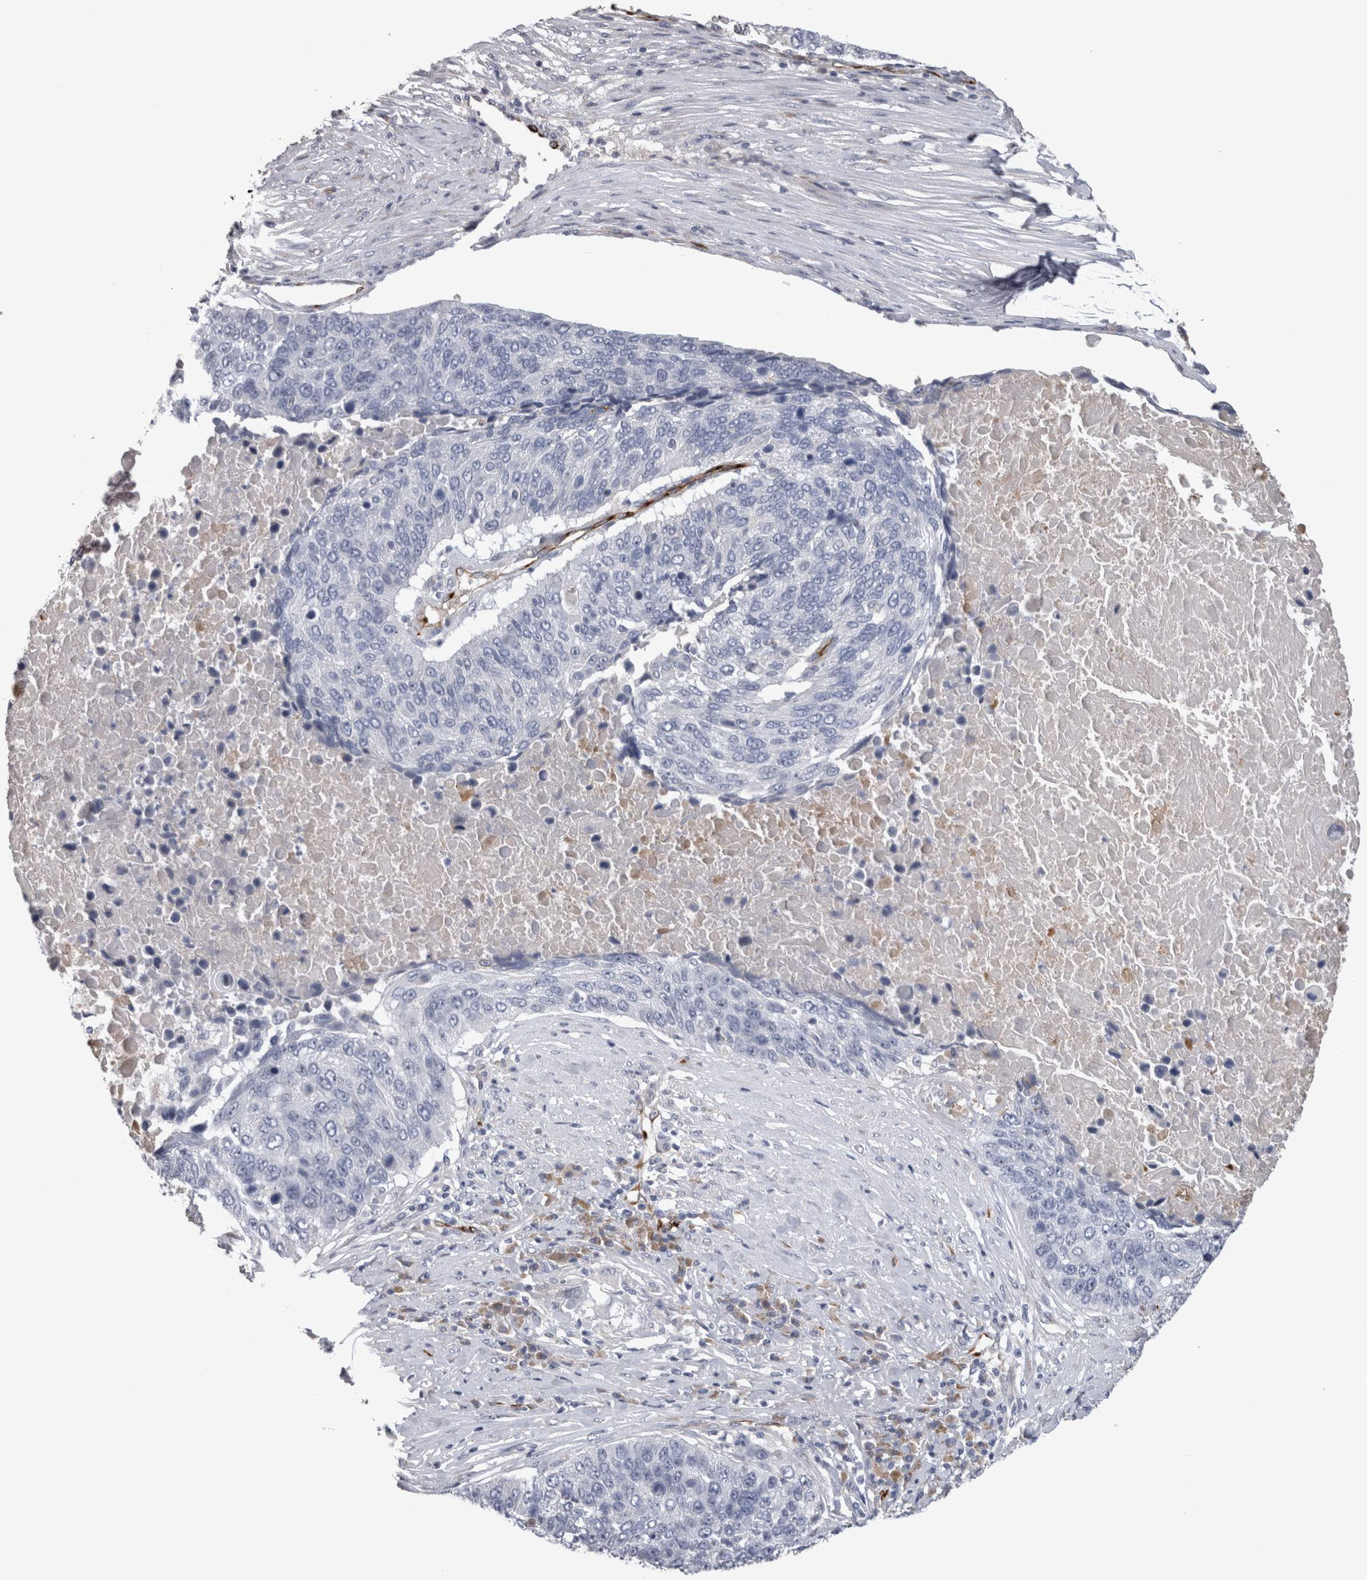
{"staining": {"intensity": "negative", "quantity": "none", "location": "none"}, "tissue": "lung cancer", "cell_type": "Tumor cells", "image_type": "cancer", "snomed": [{"axis": "morphology", "description": "Squamous cell carcinoma, NOS"}, {"axis": "topography", "description": "Lung"}], "caption": "This is a image of IHC staining of lung cancer (squamous cell carcinoma), which shows no positivity in tumor cells.", "gene": "STC1", "patient": {"sex": "male", "age": 66}}